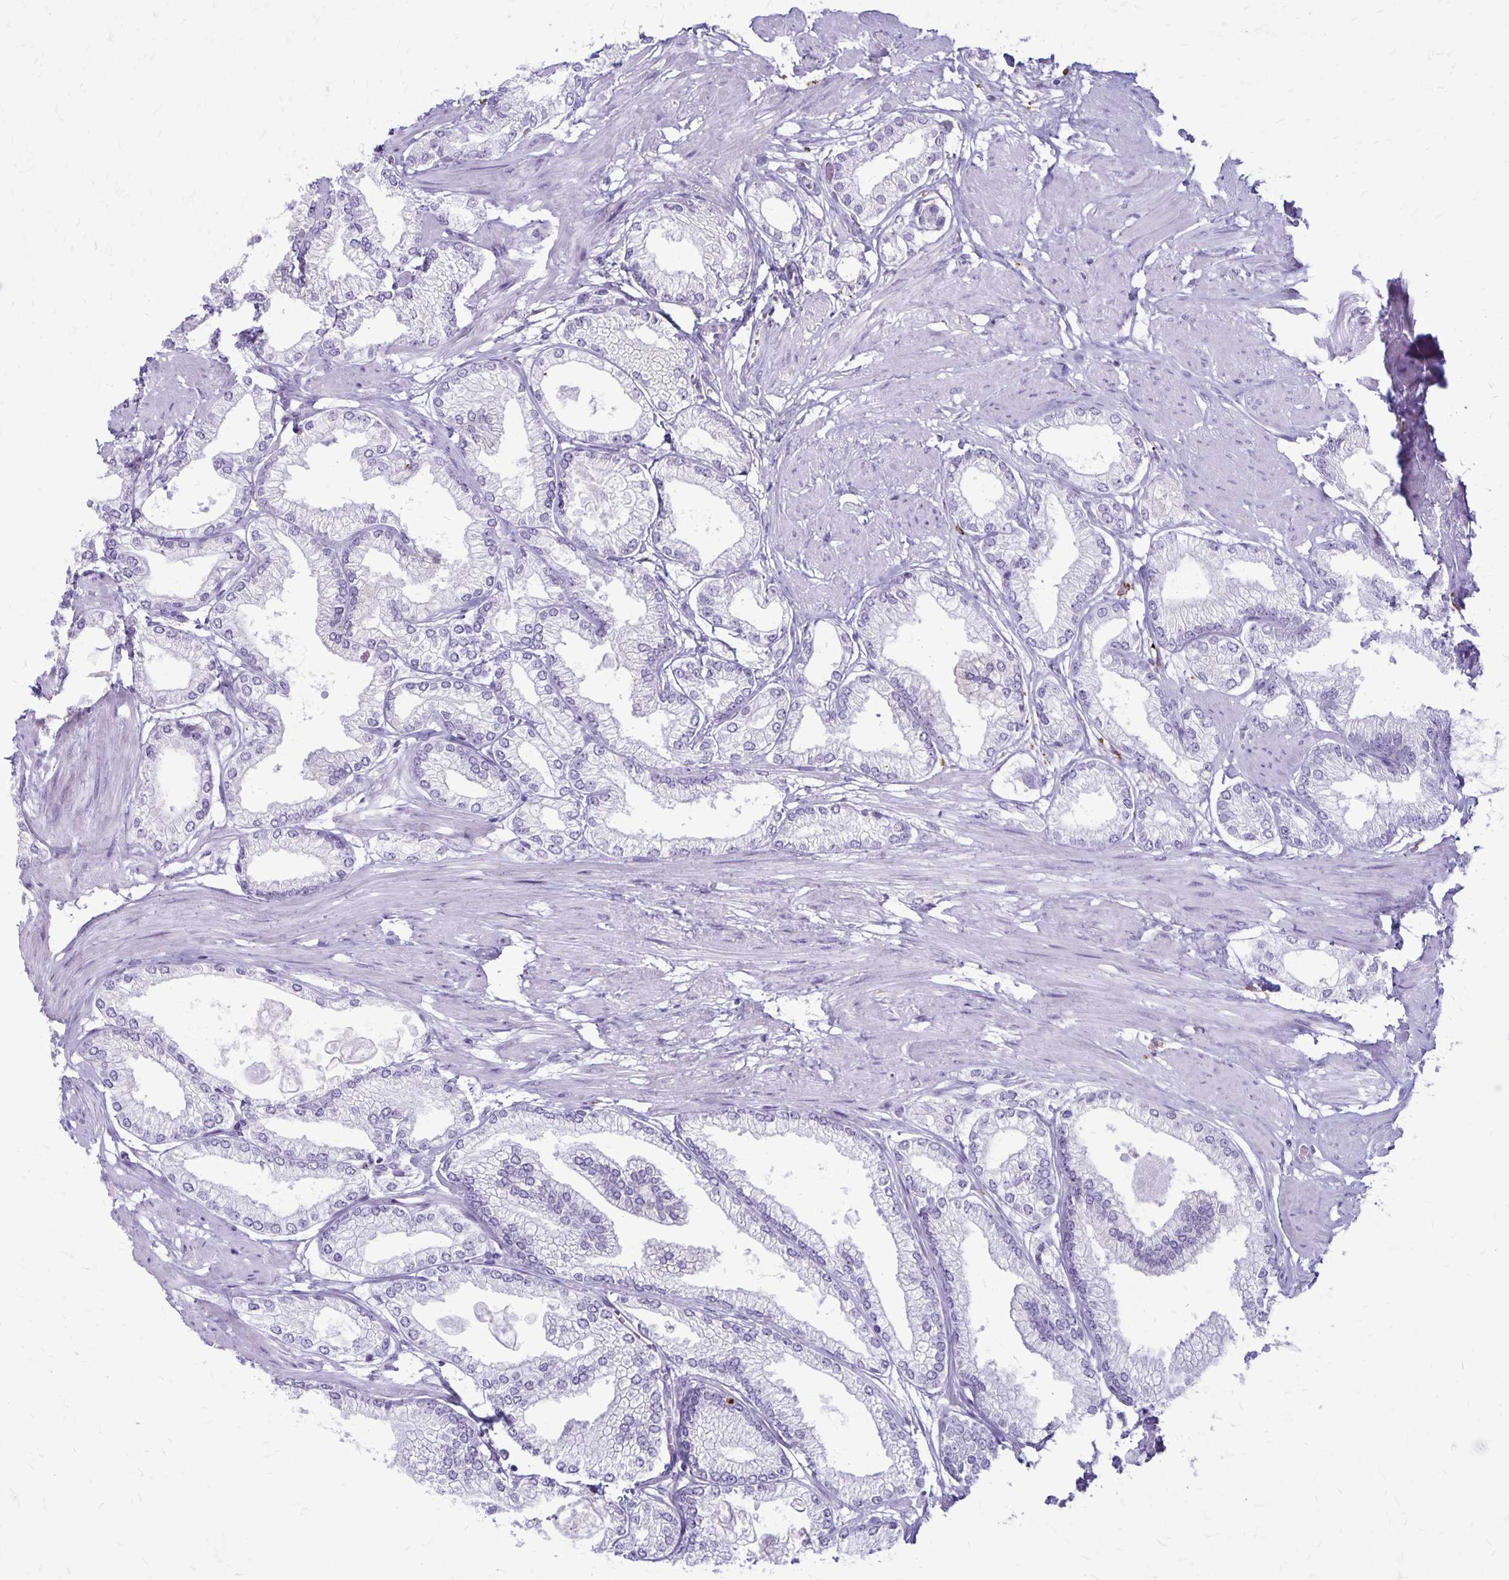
{"staining": {"intensity": "negative", "quantity": "none", "location": "none"}, "tissue": "prostate cancer", "cell_type": "Tumor cells", "image_type": "cancer", "snomed": [{"axis": "morphology", "description": "Adenocarcinoma, High grade"}, {"axis": "topography", "description": "Prostate"}], "caption": "Immunohistochemical staining of adenocarcinoma (high-grade) (prostate) reveals no significant staining in tumor cells.", "gene": "RTN1", "patient": {"sex": "male", "age": 68}}